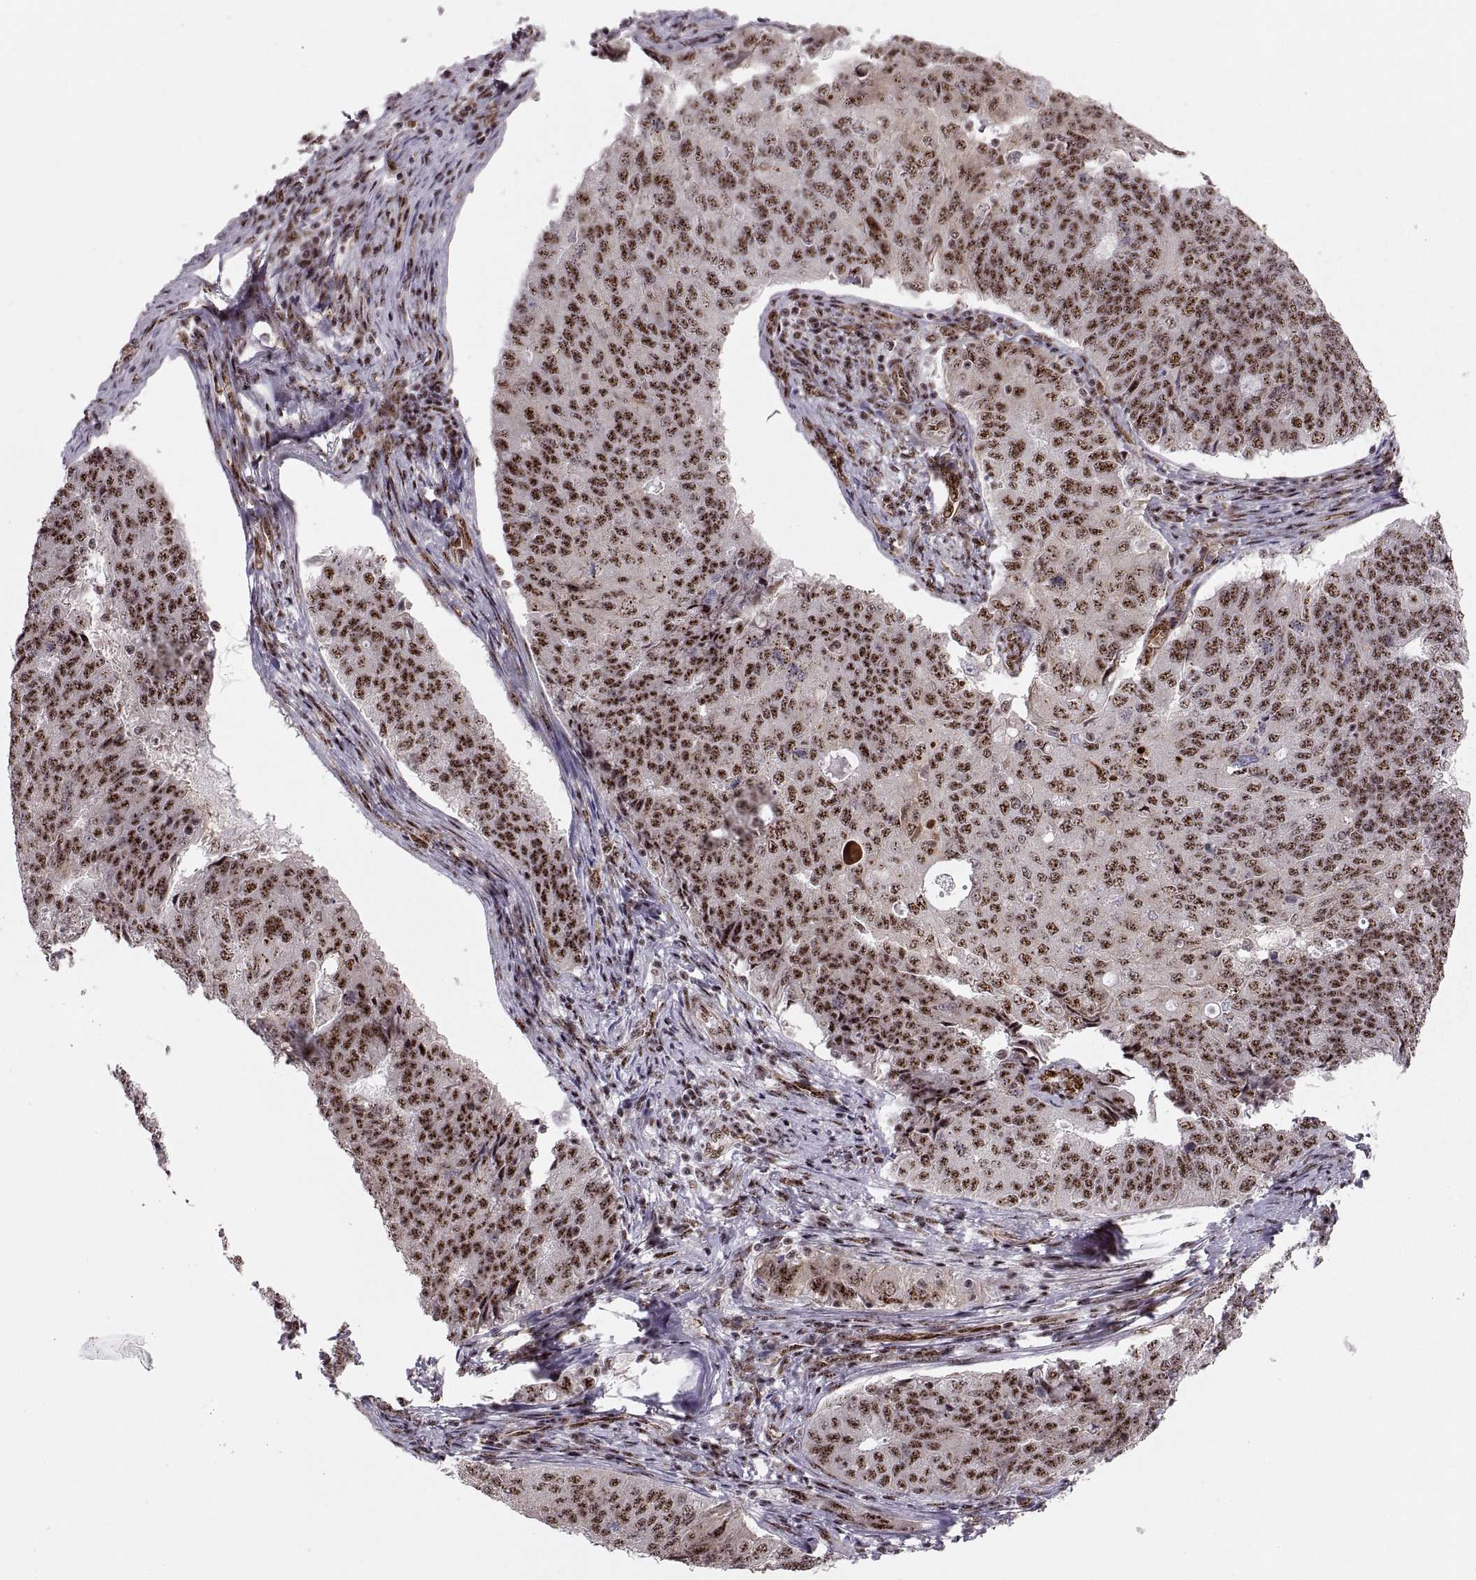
{"staining": {"intensity": "strong", "quantity": "25%-75%", "location": "nuclear"}, "tissue": "endometrial cancer", "cell_type": "Tumor cells", "image_type": "cancer", "snomed": [{"axis": "morphology", "description": "Adenocarcinoma, NOS"}, {"axis": "topography", "description": "Endometrium"}], "caption": "Endometrial adenocarcinoma stained with DAB (3,3'-diaminobenzidine) immunohistochemistry demonstrates high levels of strong nuclear staining in approximately 25%-75% of tumor cells.", "gene": "ZCCHC17", "patient": {"sex": "female", "age": 43}}